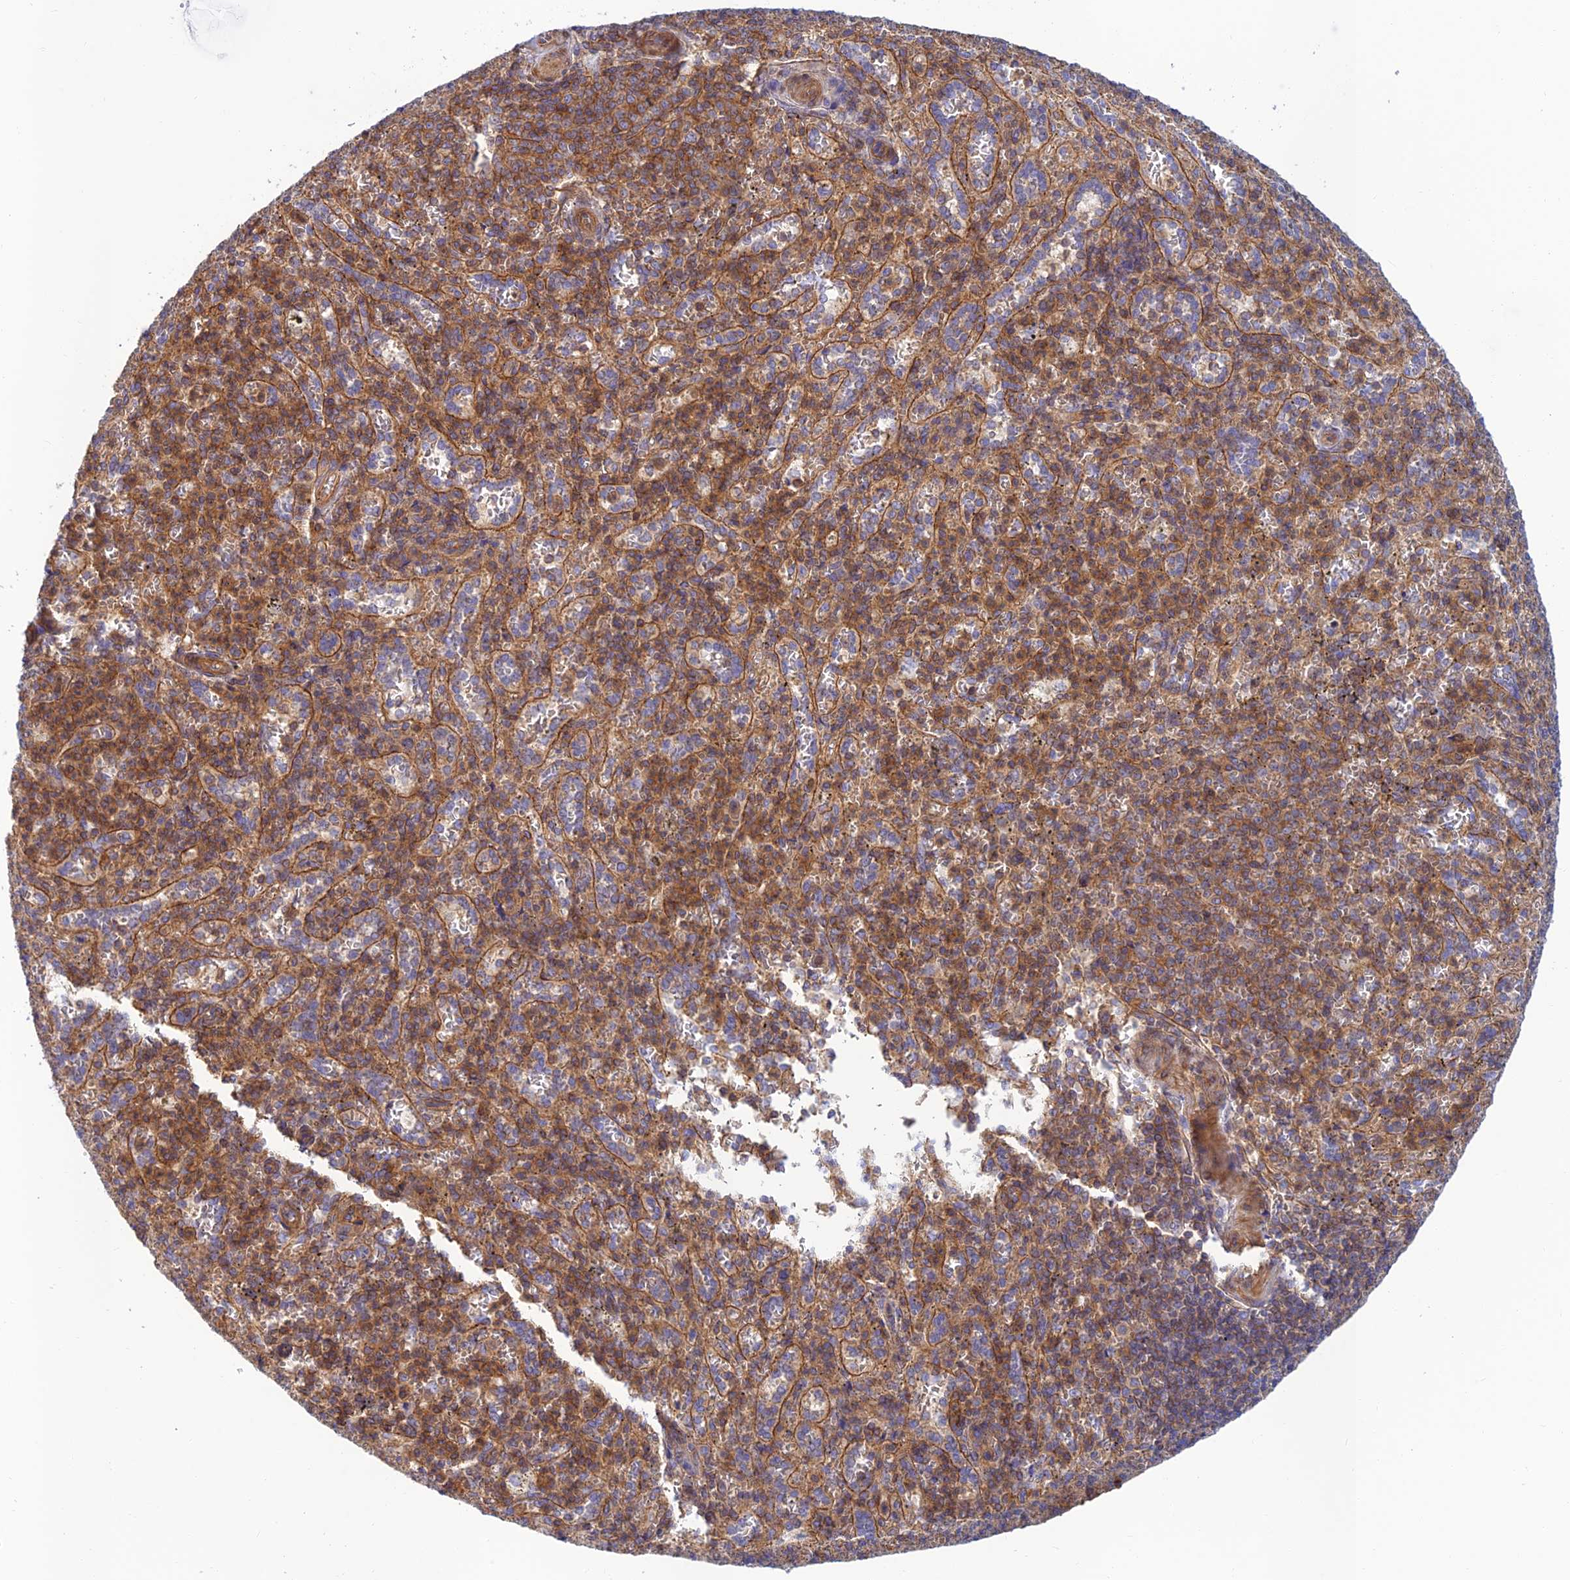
{"staining": {"intensity": "moderate", "quantity": "25%-75%", "location": "cytoplasmic/membranous,nuclear"}, "tissue": "spleen", "cell_type": "Cells in red pulp", "image_type": "normal", "snomed": [{"axis": "morphology", "description": "Normal tissue, NOS"}, {"axis": "topography", "description": "Spleen"}], "caption": "Immunohistochemistry (IHC) micrograph of unremarkable spleen: spleen stained using immunohistochemistry (IHC) displays medium levels of moderate protein expression localized specifically in the cytoplasmic/membranous,nuclear of cells in red pulp, appearing as a cytoplasmic/membranous,nuclear brown color.", "gene": "PPP1R12C", "patient": {"sex": "female", "age": 21}}